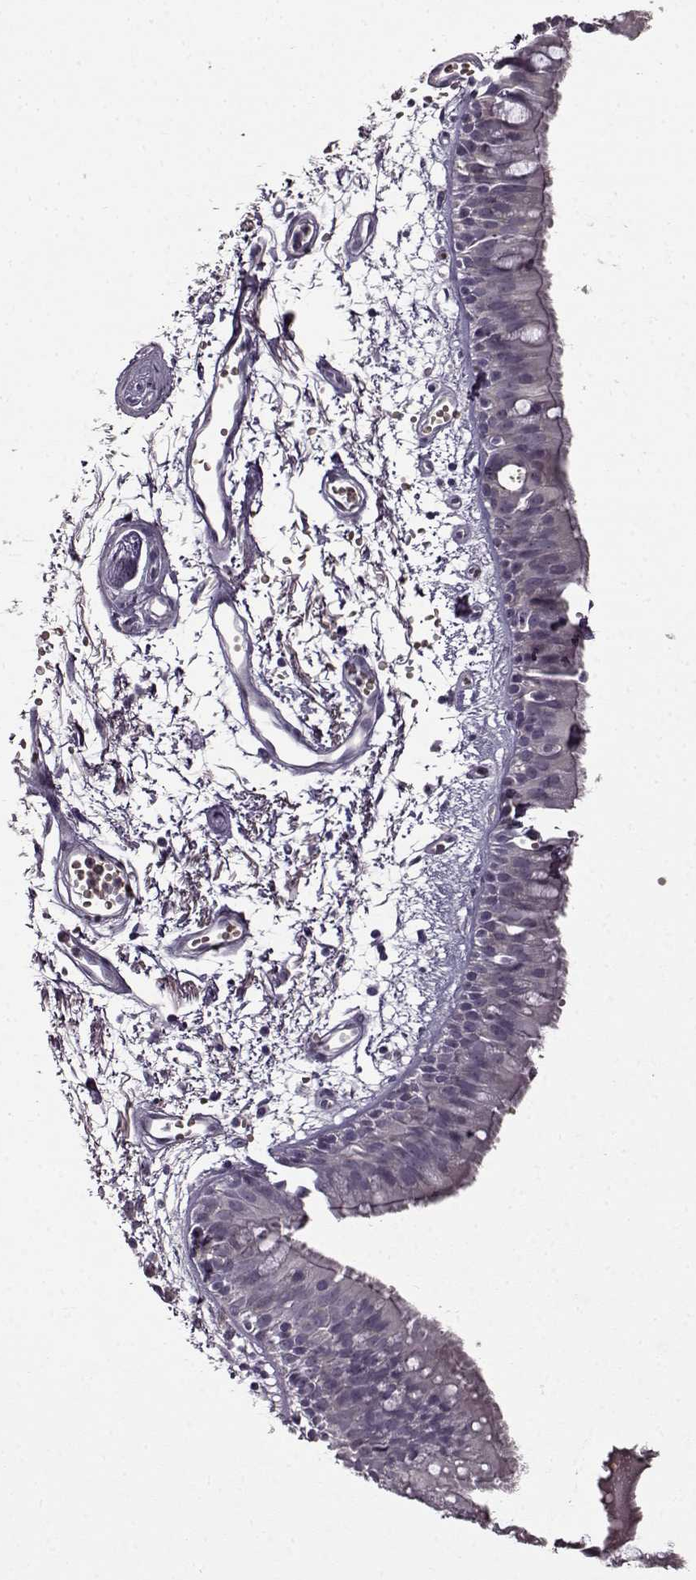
{"staining": {"intensity": "negative", "quantity": "none", "location": "none"}, "tissue": "bronchus", "cell_type": "Respiratory epithelial cells", "image_type": "normal", "snomed": [{"axis": "morphology", "description": "Normal tissue, NOS"}, {"axis": "morphology", "description": "Squamous cell carcinoma, NOS"}, {"axis": "topography", "description": "Cartilage tissue"}, {"axis": "topography", "description": "Bronchus"}, {"axis": "topography", "description": "Lung"}], "caption": "Histopathology image shows no protein positivity in respiratory epithelial cells of unremarkable bronchus.", "gene": "CNGA3", "patient": {"sex": "male", "age": 66}}